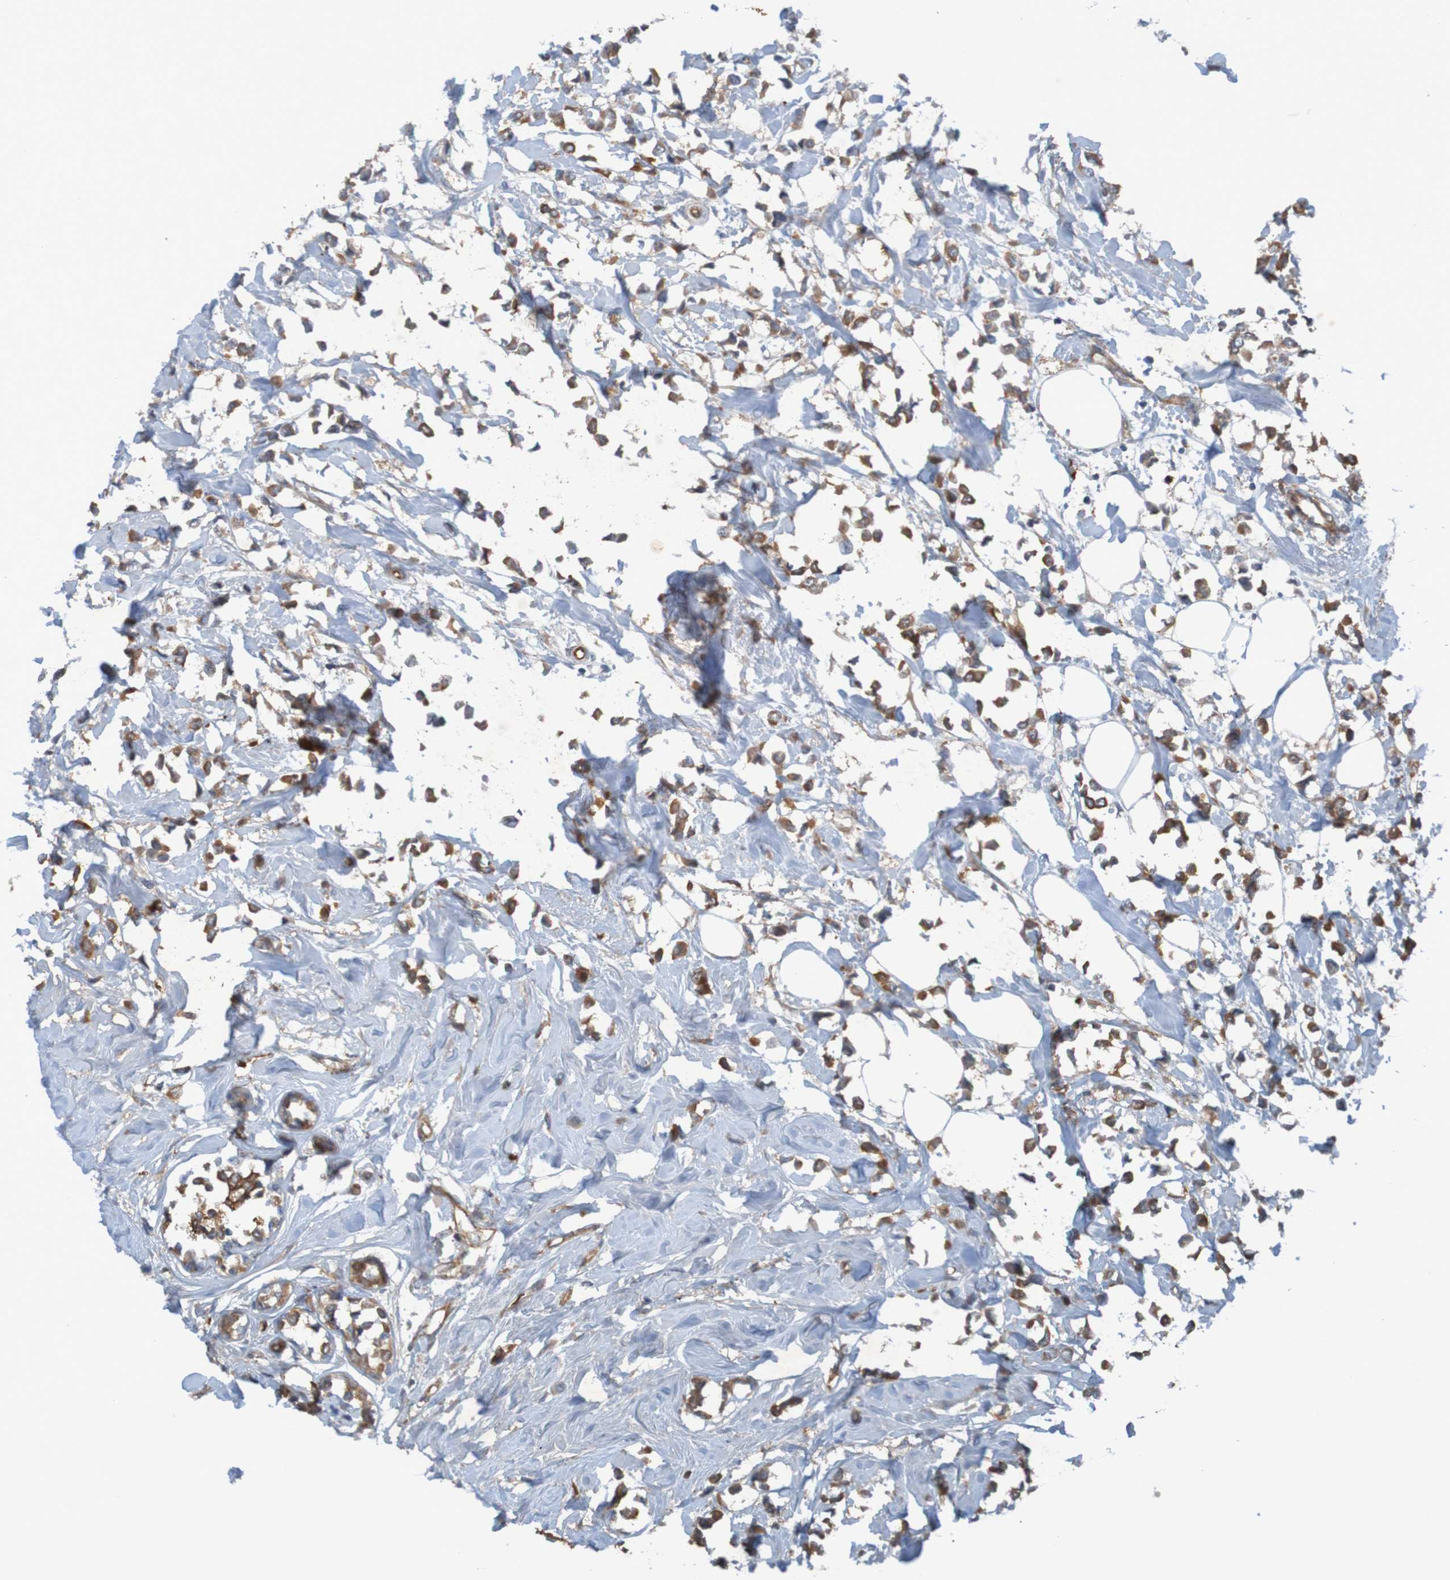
{"staining": {"intensity": "moderate", "quantity": ">75%", "location": "cytoplasmic/membranous"}, "tissue": "breast cancer", "cell_type": "Tumor cells", "image_type": "cancer", "snomed": [{"axis": "morphology", "description": "Lobular carcinoma"}, {"axis": "topography", "description": "Breast"}], "caption": "Human breast cancer stained with a protein marker exhibits moderate staining in tumor cells.", "gene": "DNAJC4", "patient": {"sex": "female", "age": 51}}